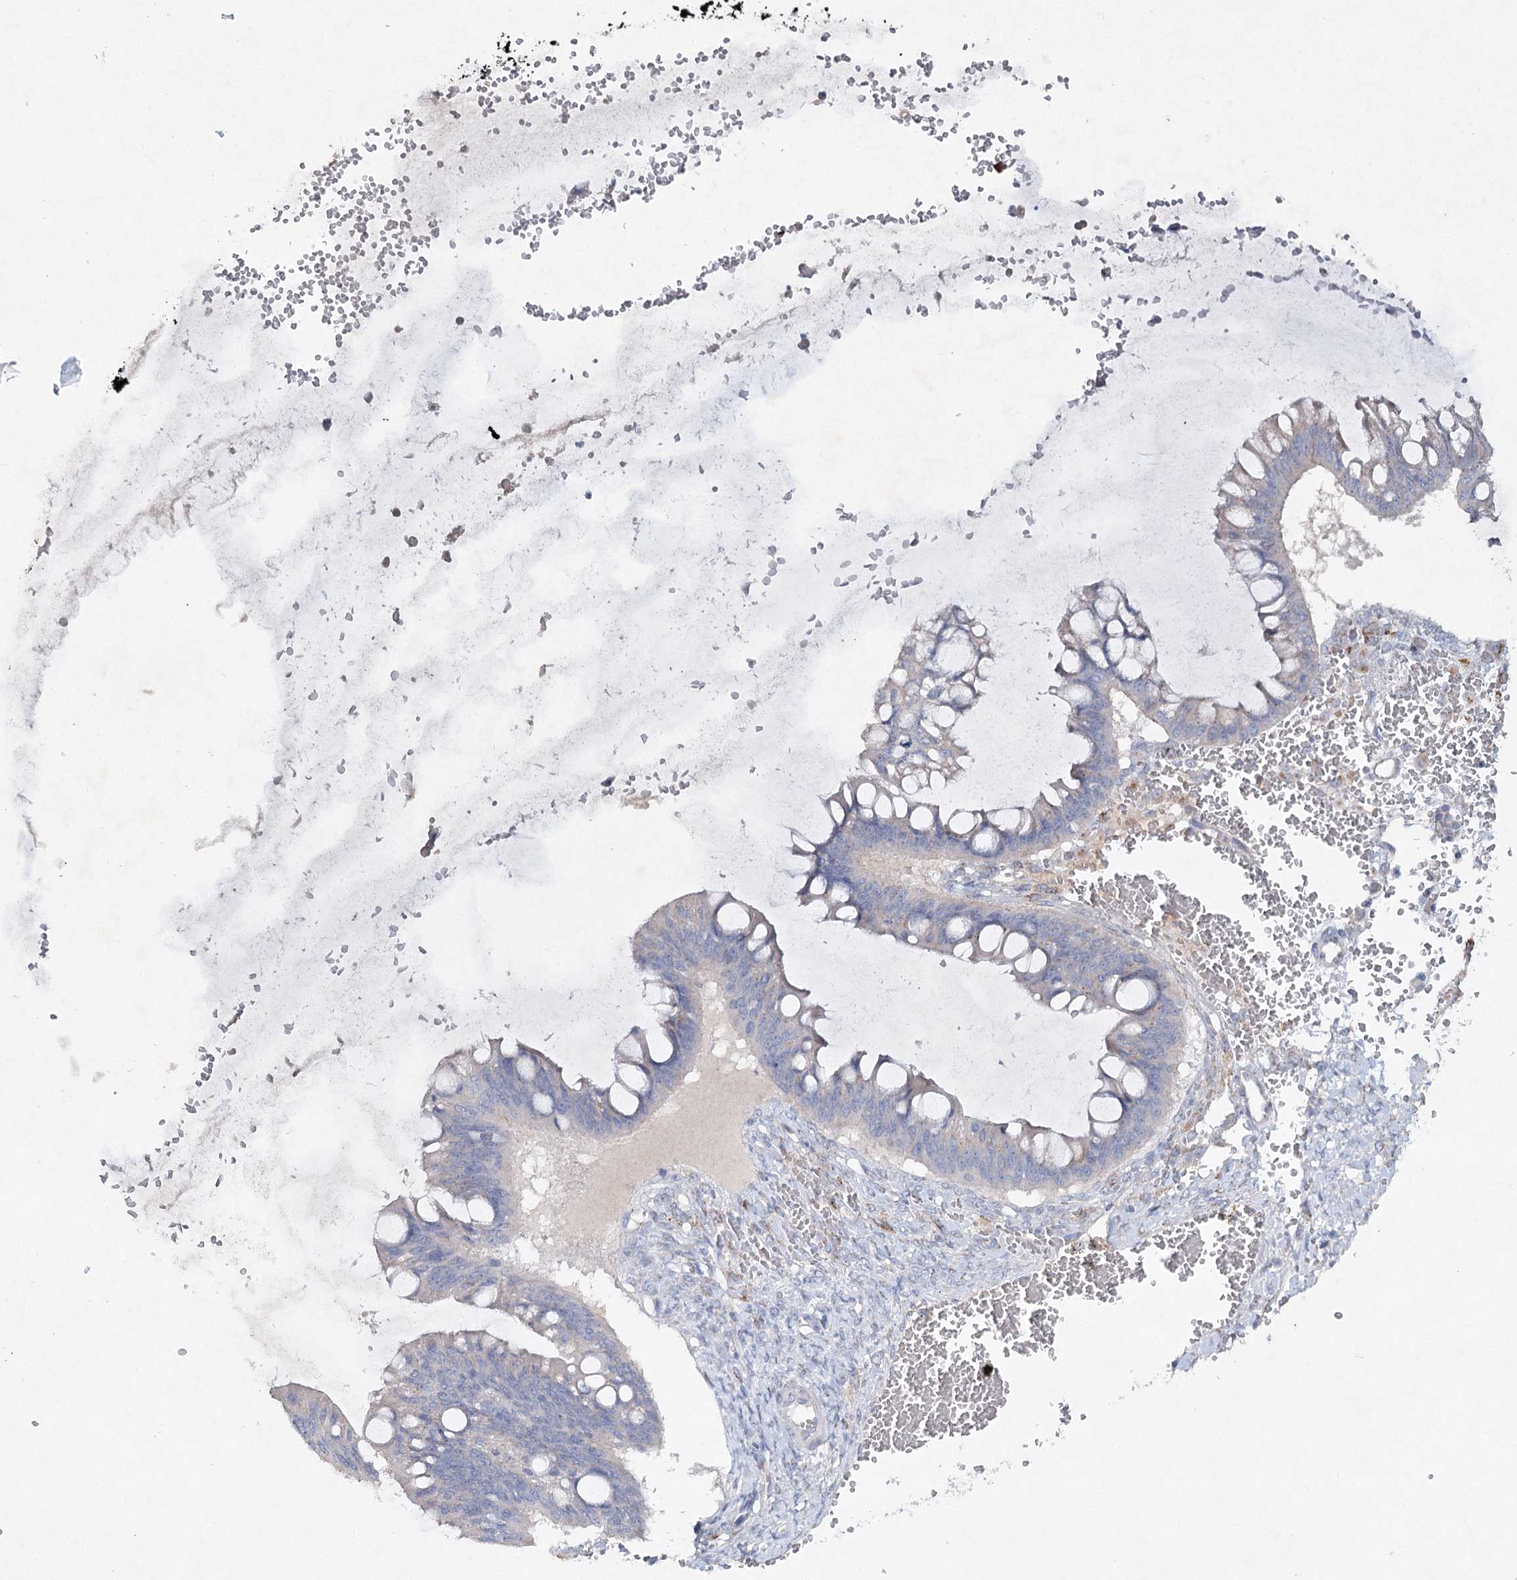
{"staining": {"intensity": "negative", "quantity": "none", "location": "none"}, "tissue": "ovarian cancer", "cell_type": "Tumor cells", "image_type": "cancer", "snomed": [{"axis": "morphology", "description": "Cystadenocarcinoma, mucinous, NOS"}, {"axis": "topography", "description": "Ovary"}], "caption": "Tumor cells are negative for brown protein staining in ovarian cancer.", "gene": "RFX6", "patient": {"sex": "female", "age": 73}}